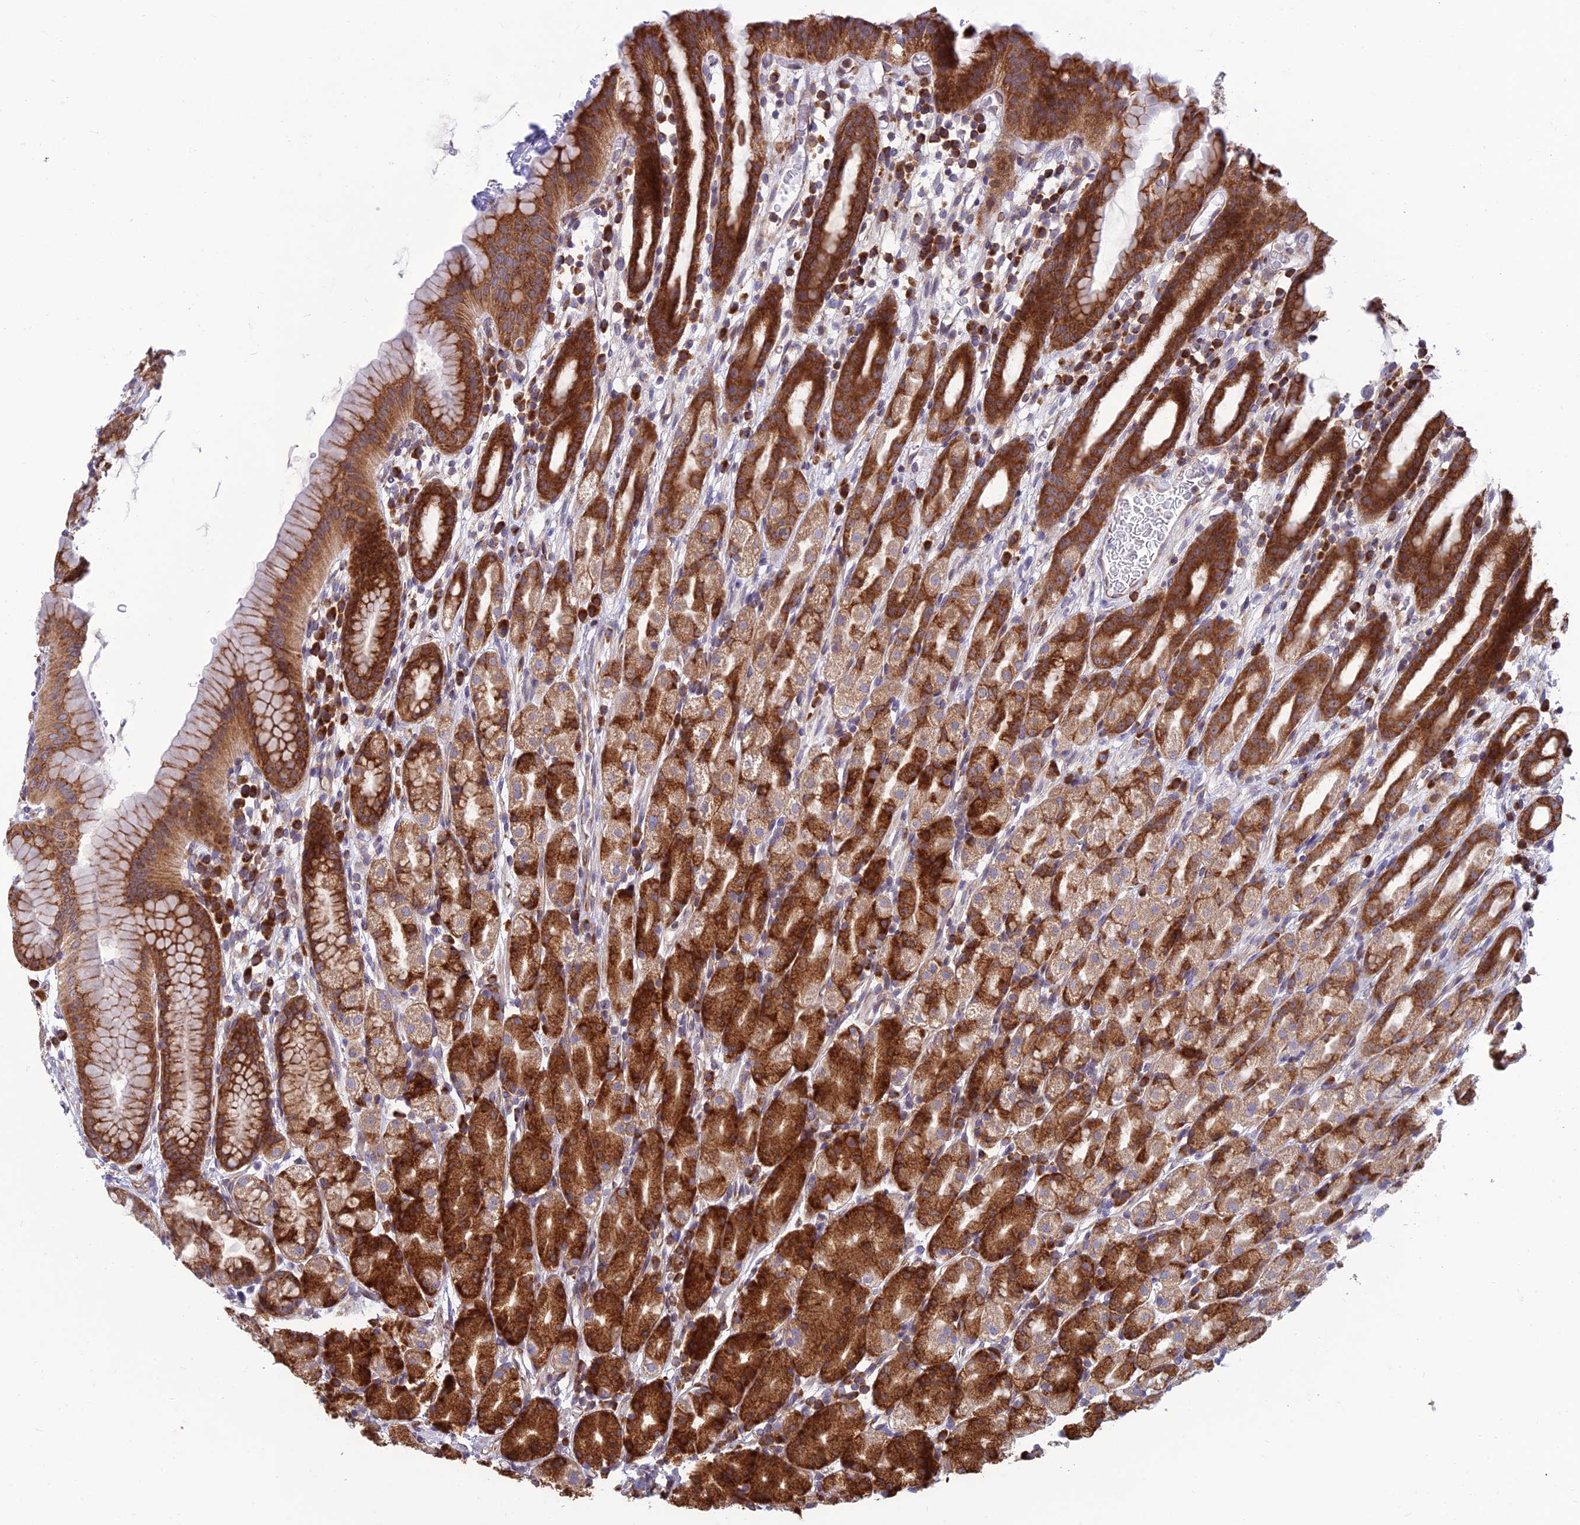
{"staining": {"intensity": "strong", "quantity": ">75%", "location": "cytoplasmic/membranous"}, "tissue": "stomach", "cell_type": "Glandular cells", "image_type": "normal", "snomed": [{"axis": "morphology", "description": "Normal tissue, NOS"}, {"axis": "topography", "description": "Stomach, upper"}], "caption": "A histopathology image showing strong cytoplasmic/membranous positivity in approximately >75% of glandular cells in benign stomach, as visualized by brown immunohistochemical staining.", "gene": "RPL17", "patient": {"sex": "male", "age": 47}}